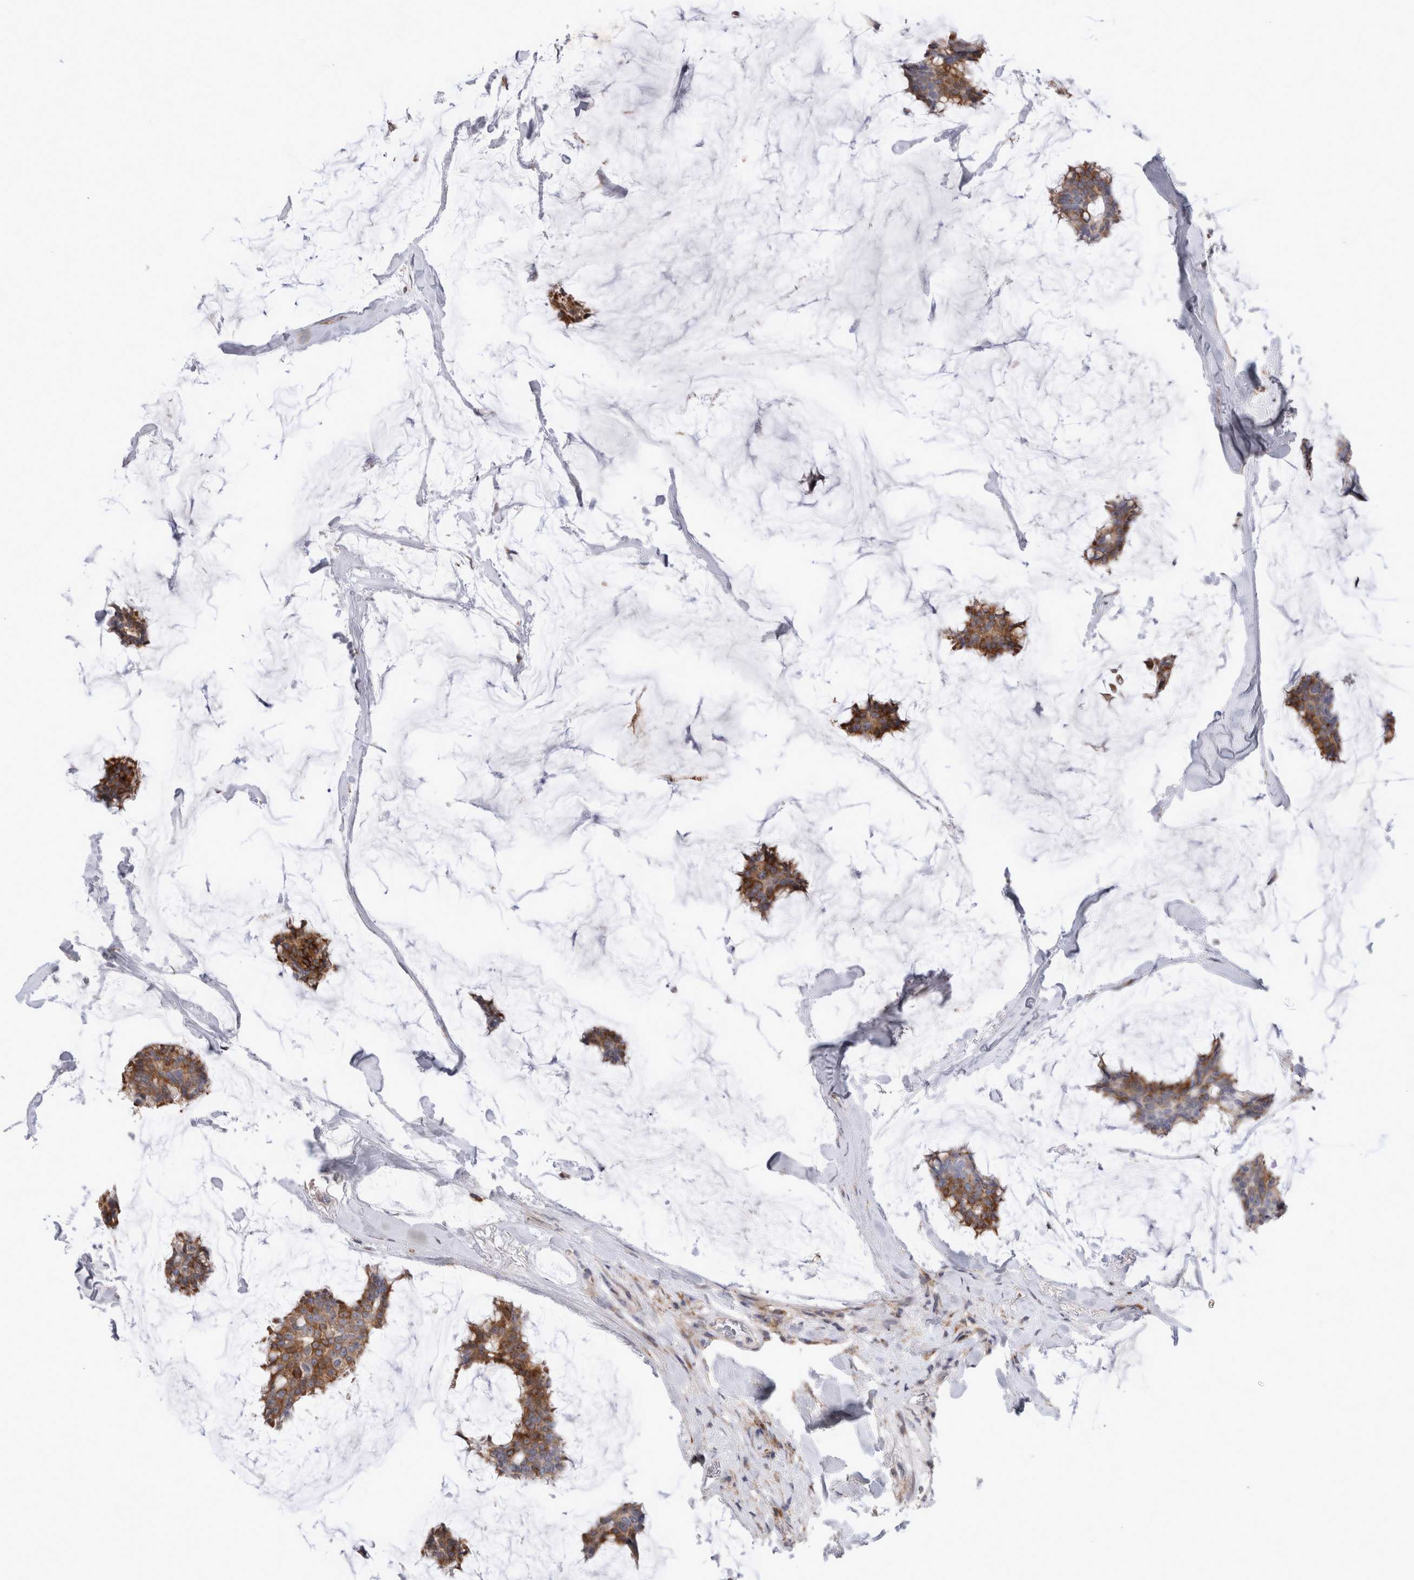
{"staining": {"intensity": "strong", "quantity": ">75%", "location": "cytoplasmic/membranous"}, "tissue": "breast cancer", "cell_type": "Tumor cells", "image_type": "cancer", "snomed": [{"axis": "morphology", "description": "Duct carcinoma"}, {"axis": "topography", "description": "Breast"}], "caption": "Protein positivity by IHC exhibits strong cytoplasmic/membranous positivity in approximately >75% of tumor cells in intraductal carcinoma (breast). (Stains: DAB (3,3'-diaminobenzidine) in brown, nuclei in blue, Microscopy: brightfield microscopy at high magnification).", "gene": "TRMT9B", "patient": {"sex": "female", "age": 93}}